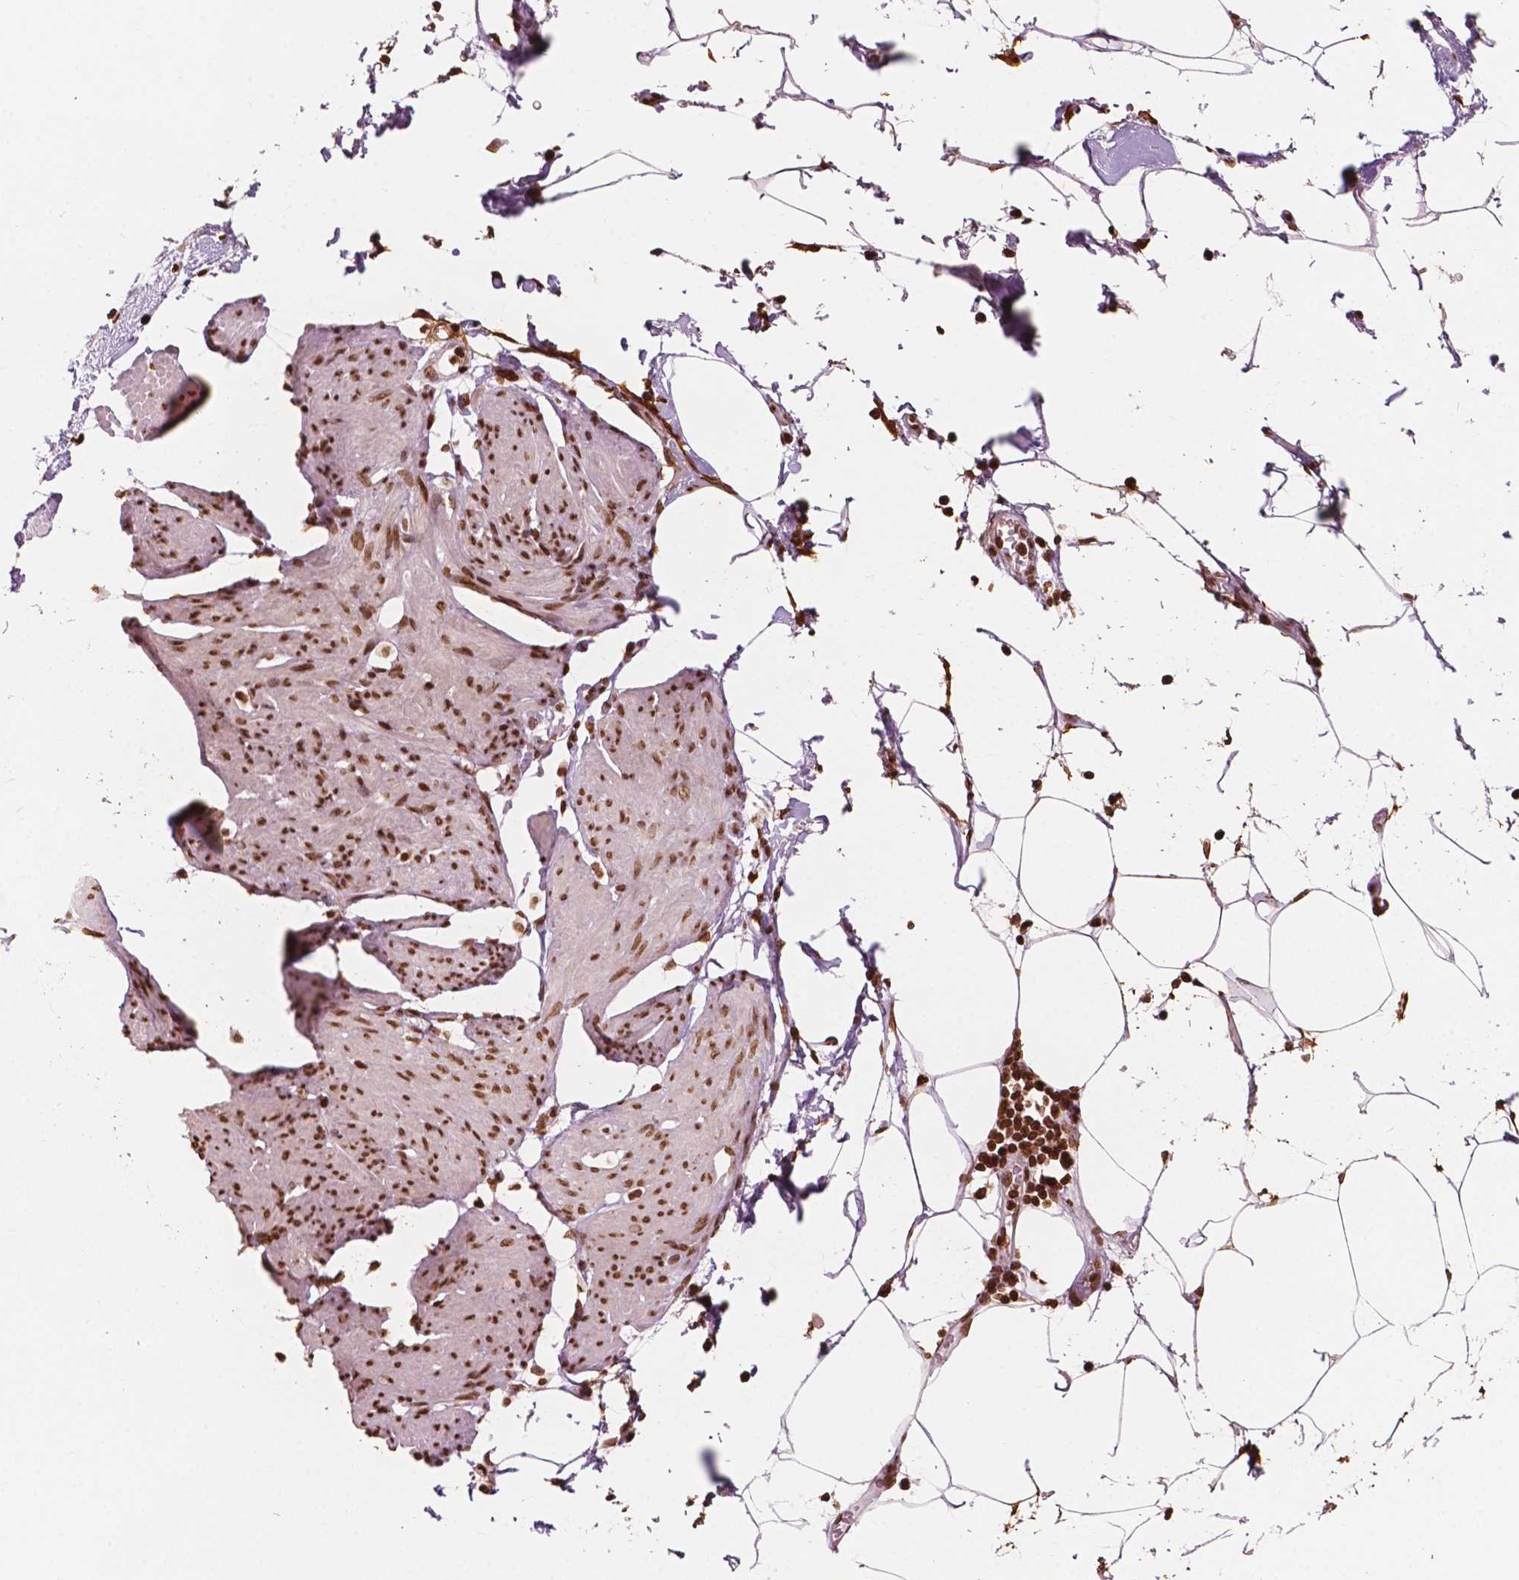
{"staining": {"intensity": "strong", "quantity": ">75%", "location": "nuclear"}, "tissue": "smooth muscle", "cell_type": "Smooth muscle cells", "image_type": "normal", "snomed": [{"axis": "morphology", "description": "Normal tissue, NOS"}, {"axis": "topography", "description": "Adipose tissue"}, {"axis": "topography", "description": "Smooth muscle"}, {"axis": "topography", "description": "Peripheral nerve tissue"}], "caption": "Smooth muscle stained with DAB IHC displays high levels of strong nuclear staining in approximately >75% of smooth muscle cells. Using DAB (brown) and hematoxylin (blue) stains, captured at high magnification using brightfield microscopy.", "gene": "H3C7", "patient": {"sex": "male", "age": 83}}